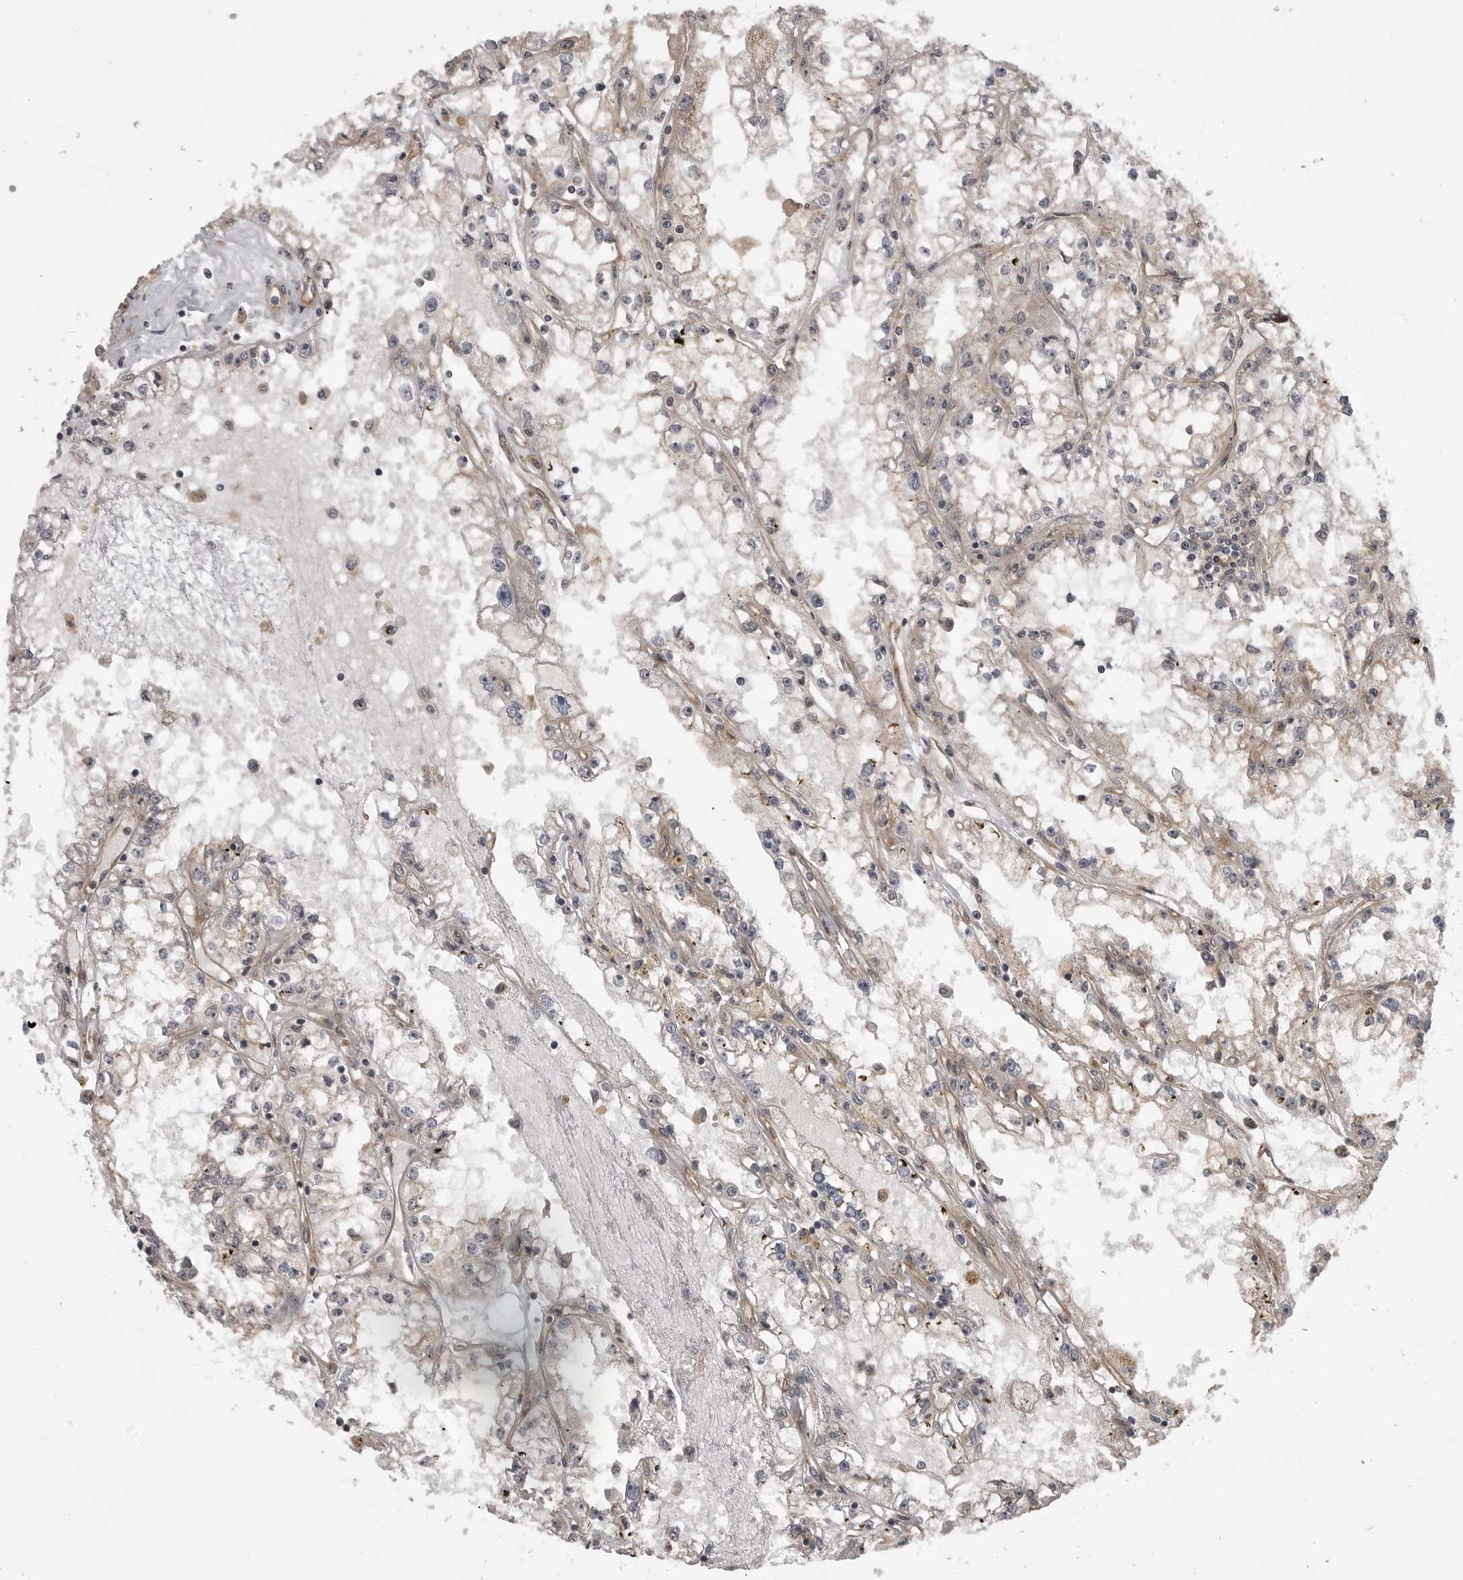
{"staining": {"intensity": "weak", "quantity": "25%-75%", "location": "cytoplasmic/membranous"}, "tissue": "renal cancer", "cell_type": "Tumor cells", "image_type": "cancer", "snomed": [{"axis": "morphology", "description": "Adenocarcinoma, NOS"}, {"axis": "topography", "description": "Kidney"}], "caption": "About 25%-75% of tumor cells in human renal cancer demonstrate weak cytoplasmic/membranous protein staining as visualized by brown immunohistochemical staining.", "gene": "LRRC45", "patient": {"sex": "male", "age": 56}}